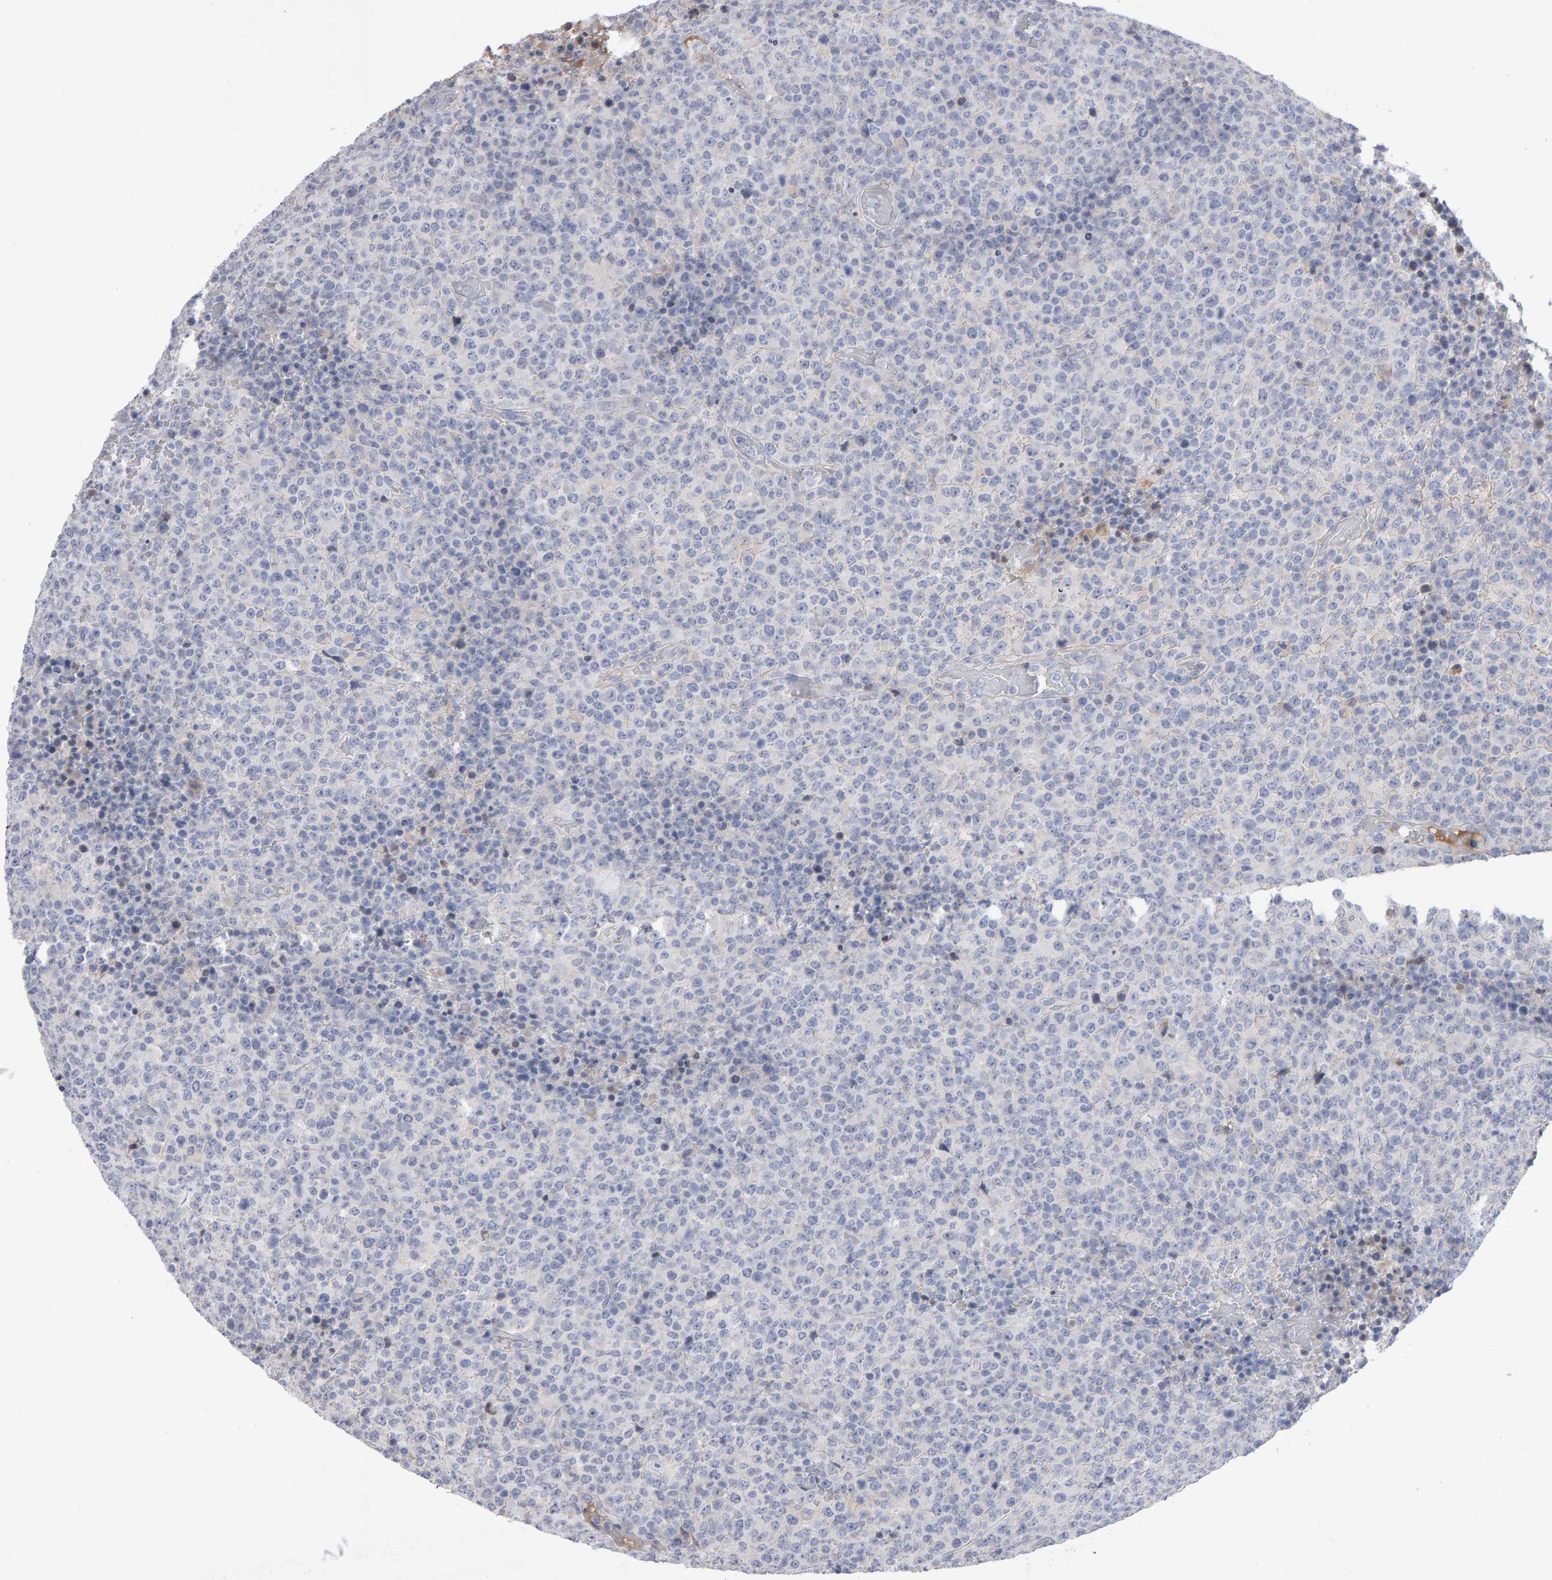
{"staining": {"intensity": "negative", "quantity": "none", "location": "none"}, "tissue": "lymphoma", "cell_type": "Tumor cells", "image_type": "cancer", "snomed": [{"axis": "morphology", "description": "Malignant lymphoma, non-Hodgkin's type, High grade"}, {"axis": "topography", "description": "Lymph node"}], "caption": "This is an immunohistochemistry image of lymphoma. There is no expression in tumor cells.", "gene": "NCDN", "patient": {"sex": "male", "age": 13}}